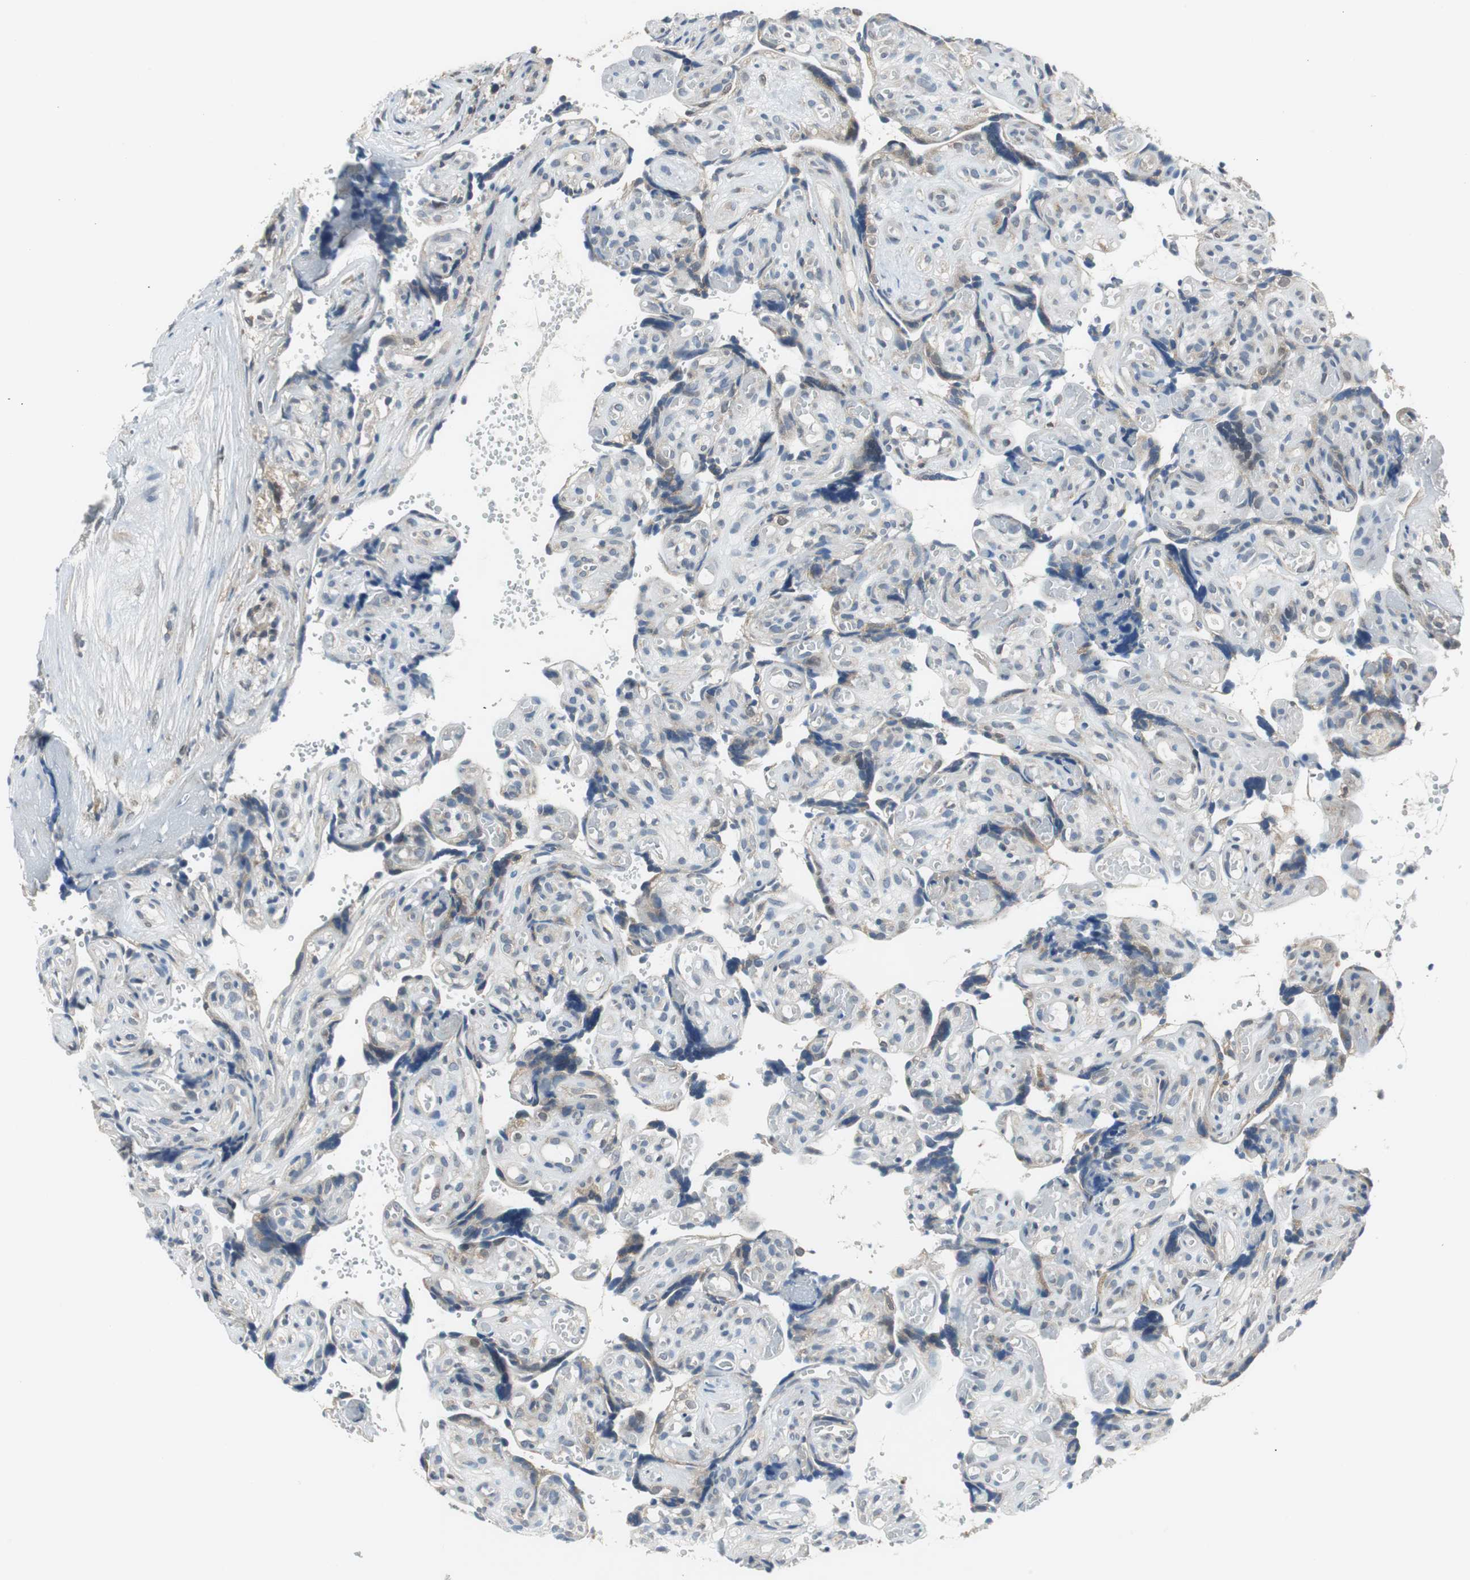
{"staining": {"intensity": "negative", "quantity": "none", "location": "none"}, "tissue": "placenta", "cell_type": "Decidual cells", "image_type": "normal", "snomed": [{"axis": "morphology", "description": "Normal tissue, NOS"}, {"axis": "topography", "description": "Placenta"}], "caption": "Immunohistochemical staining of normal human placenta shows no significant expression in decidual cells.", "gene": "PLAA", "patient": {"sex": "female", "age": 30}}